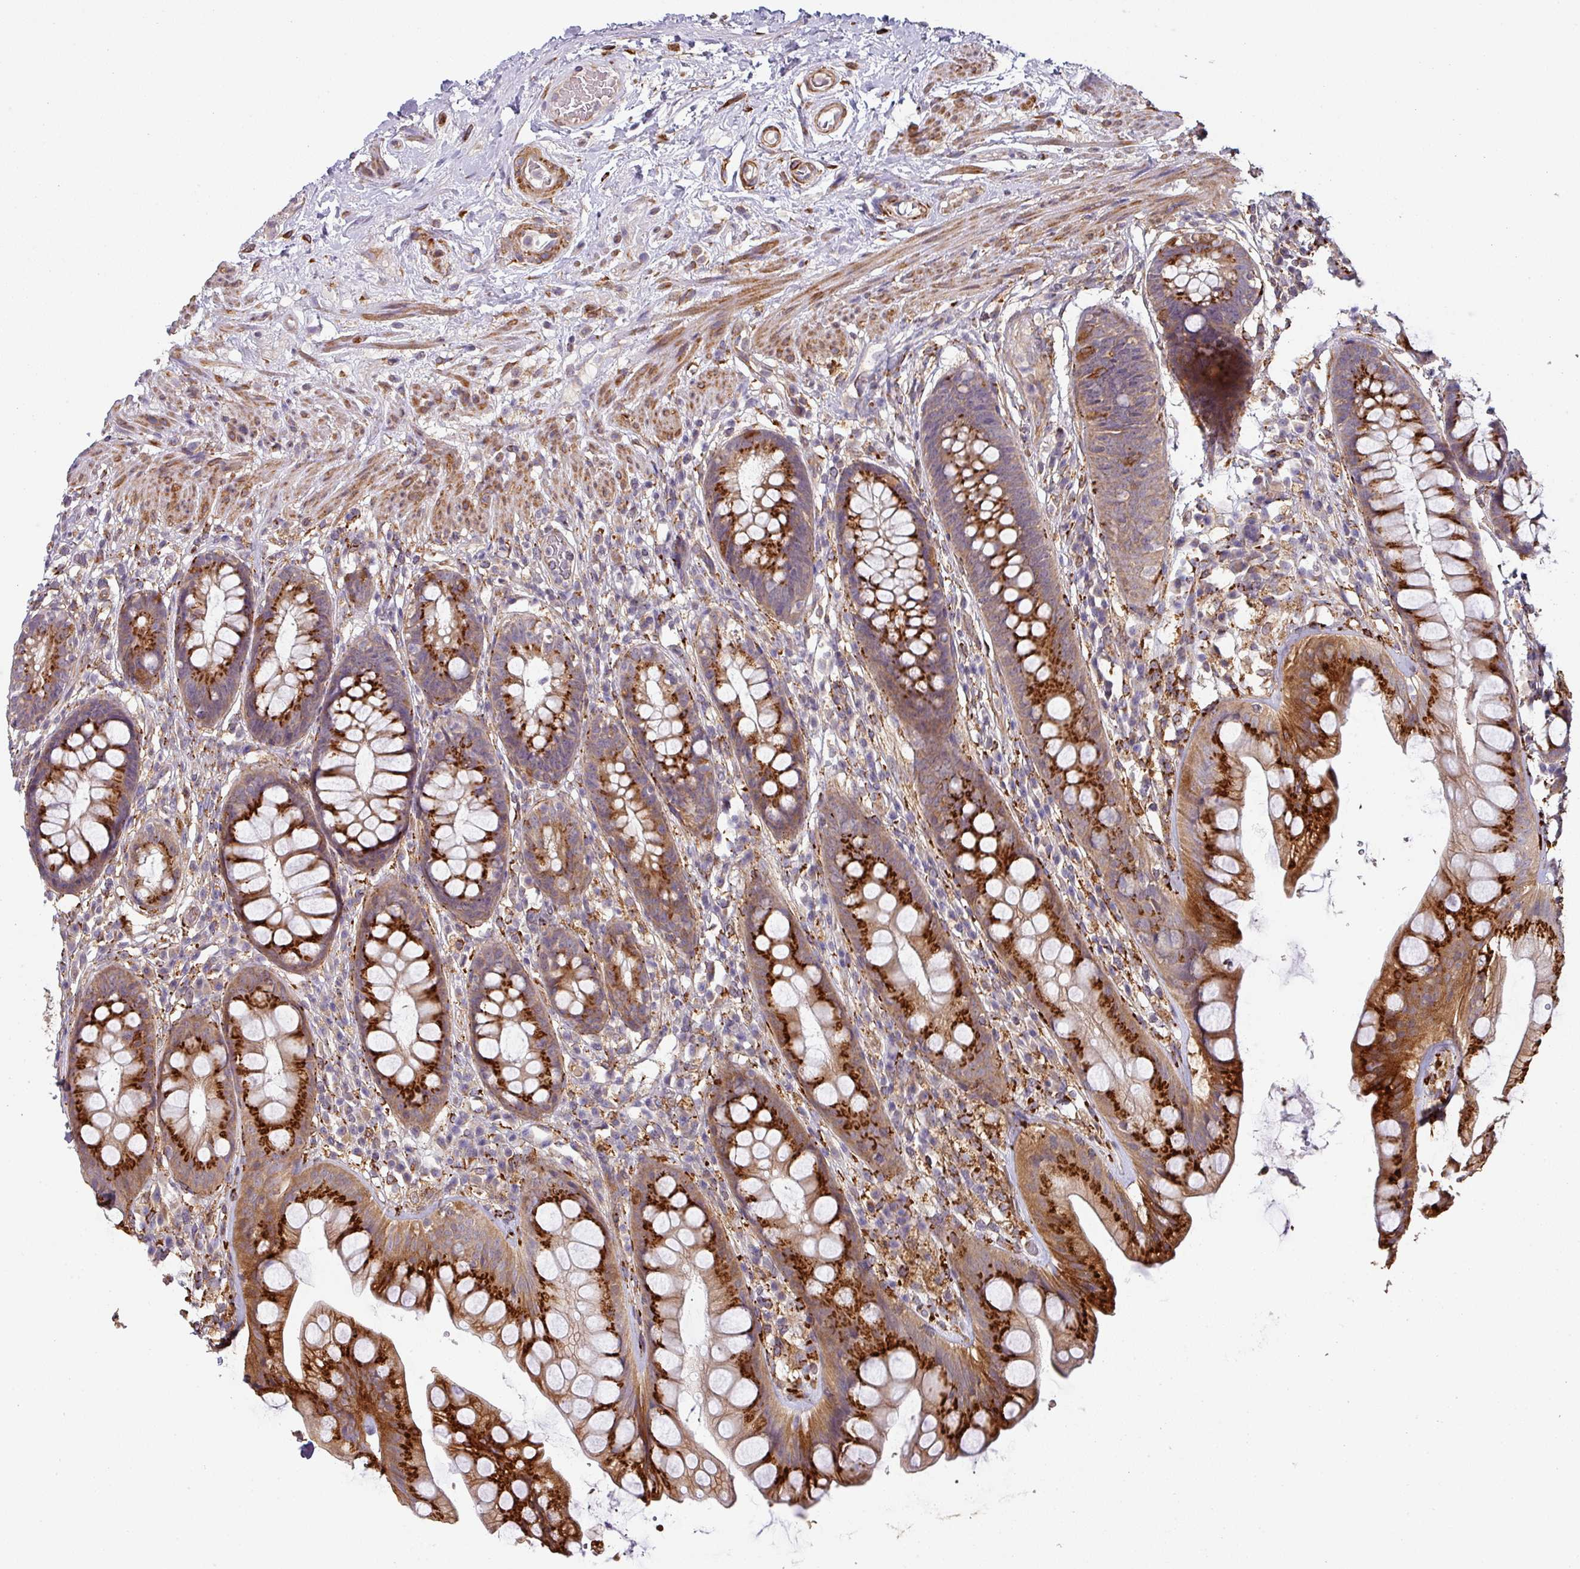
{"staining": {"intensity": "strong", "quantity": ">75%", "location": "cytoplasmic/membranous"}, "tissue": "rectum", "cell_type": "Glandular cells", "image_type": "normal", "snomed": [{"axis": "morphology", "description": "Normal tissue, NOS"}, {"axis": "topography", "description": "Rectum"}], "caption": "Immunohistochemistry (IHC) (DAB (3,3'-diaminobenzidine)) staining of benign human rectum demonstrates strong cytoplasmic/membranous protein positivity in about >75% of glandular cells.", "gene": "ZNF268", "patient": {"sex": "male", "age": 74}}